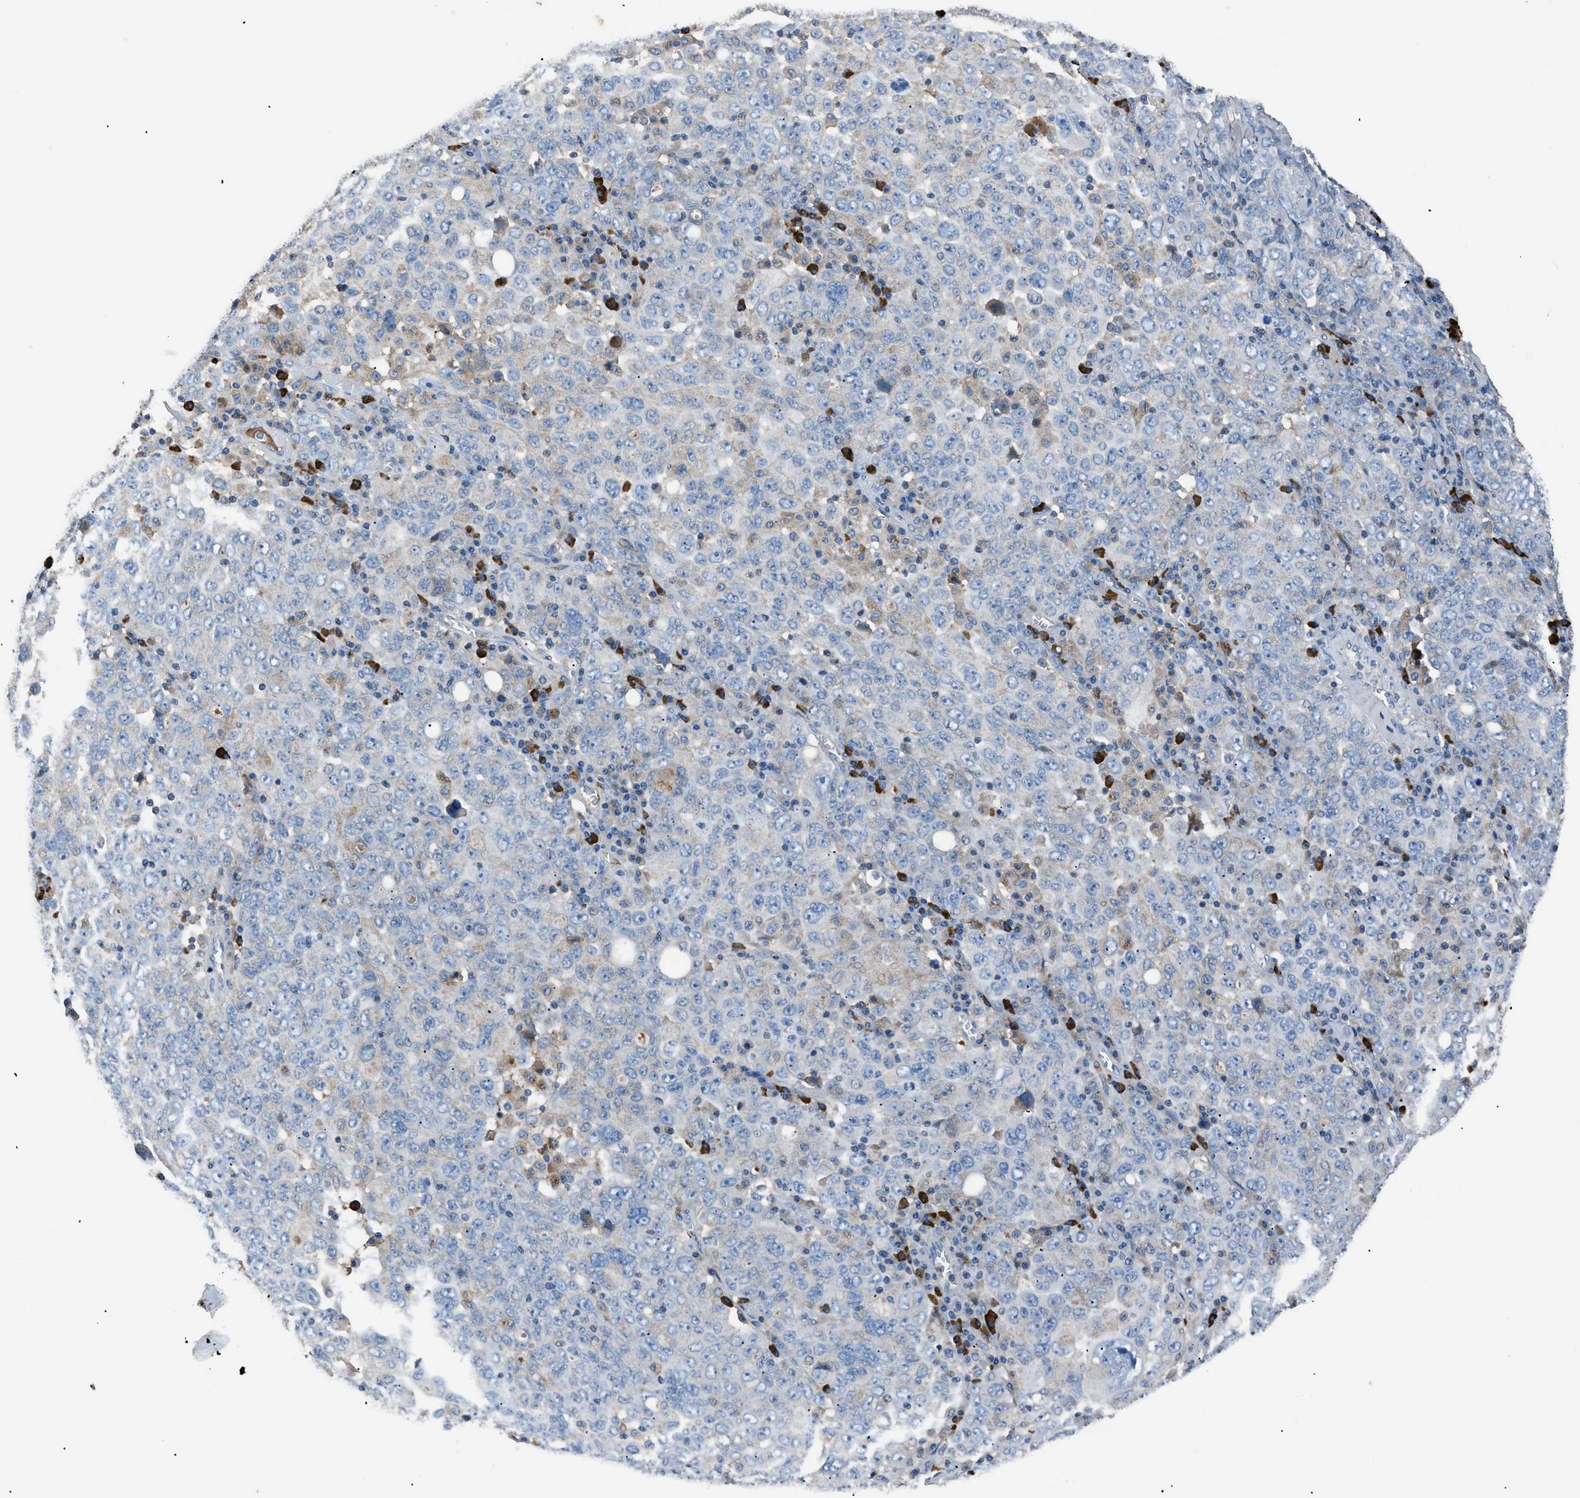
{"staining": {"intensity": "weak", "quantity": "<25%", "location": "cytoplasmic/membranous"}, "tissue": "ovarian cancer", "cell_type": "Tumor cells", "image_type": "cancer", "snomed": [{"axis": "morphology", "description": "Carcinoma, endometroid"}, {"axis": "topography", "description": "Ovary"}], "caption": "Tumor cells are negative for brown protein staining in ovarian cancer (endometroid carcinoma). Nuclei are stained in blue.", "gene": "SGCZ", "patient": {"sex": "female", "age": 62}}